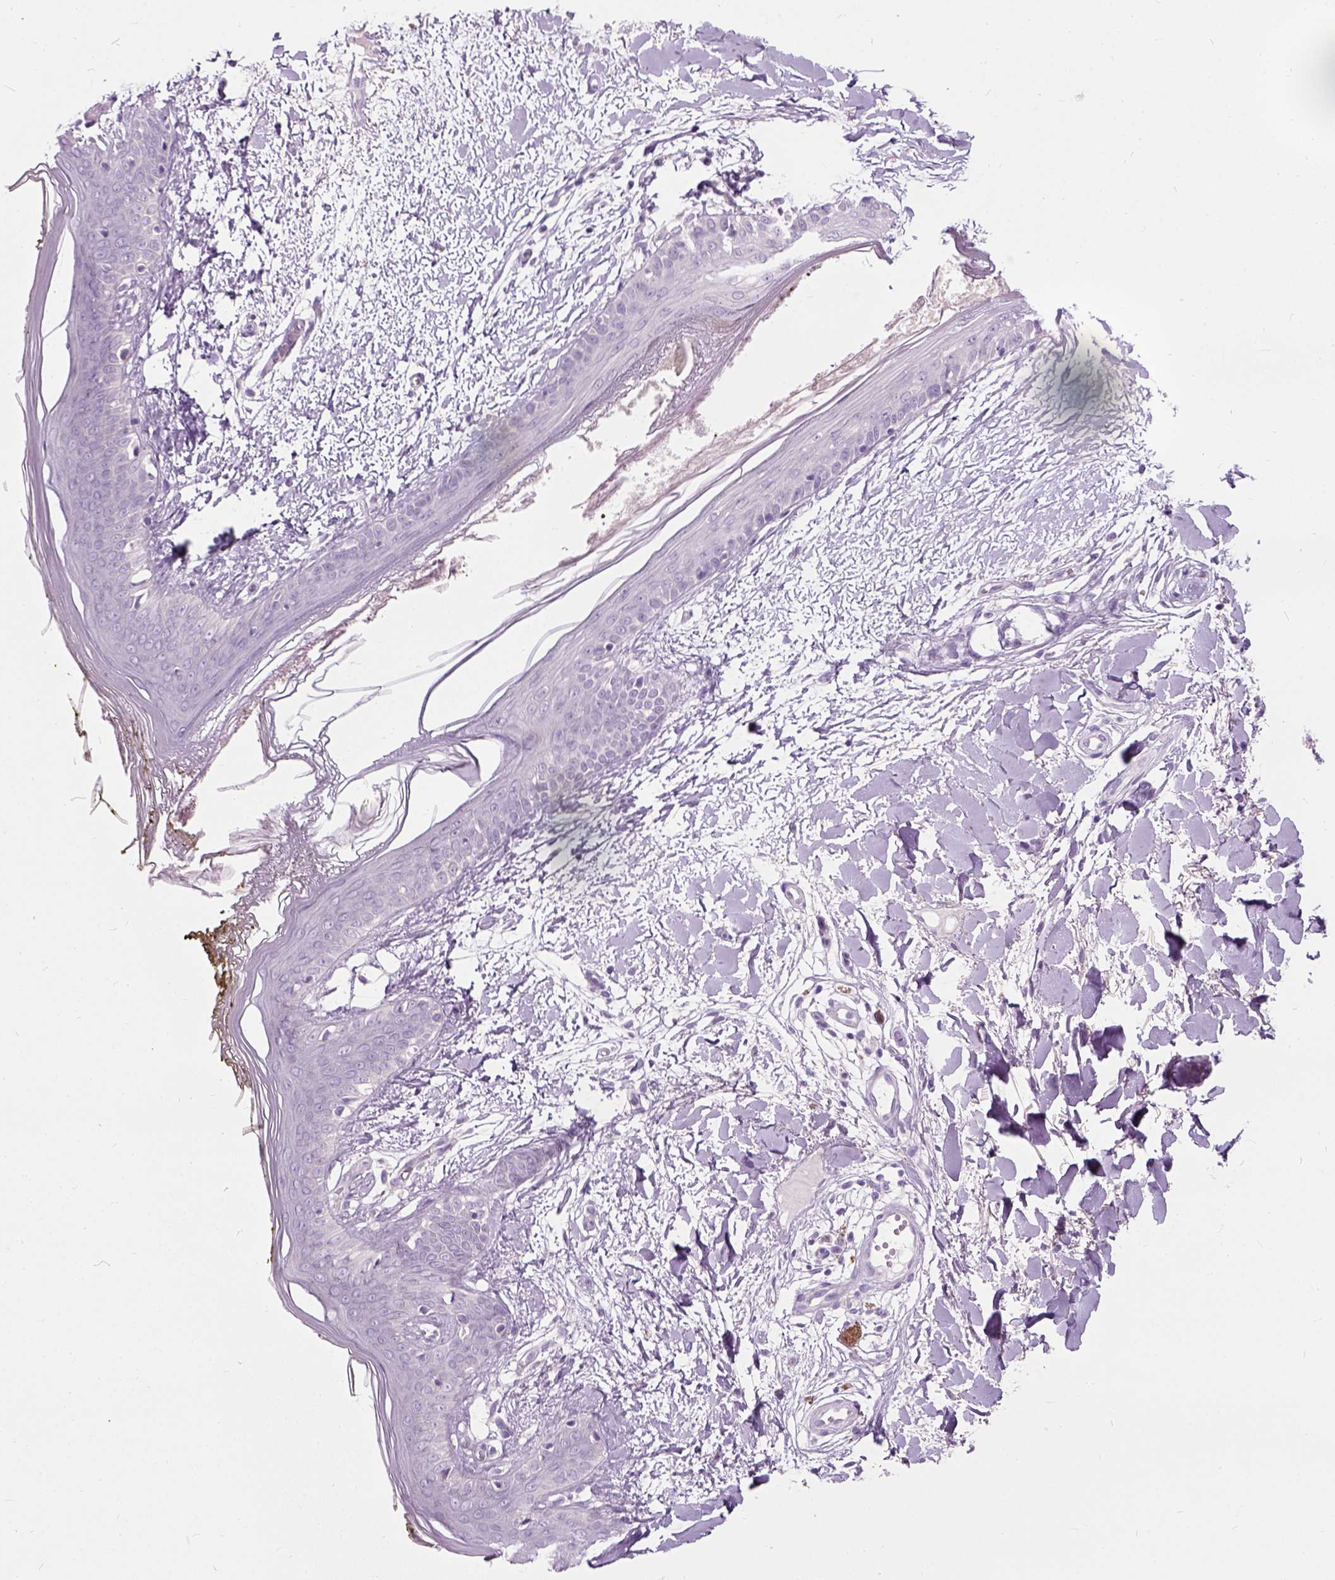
{"staining": {"intensity": "negative", "quantity": "none", "location": "none"}, "tissue": "skin", "cell_type": "Fibroblasts", "image_type": "normal", "snomed": [{"axis": "morphology", "description": "Normal tissue, NOS"}, {"axis": "topography", "description": "Skin"}], "caption": "The IHC histopathology image has no significant expression in fibroblasts of skin.", "gene": "TRIM72", "patient": {"sex": "female", "age": 34}}